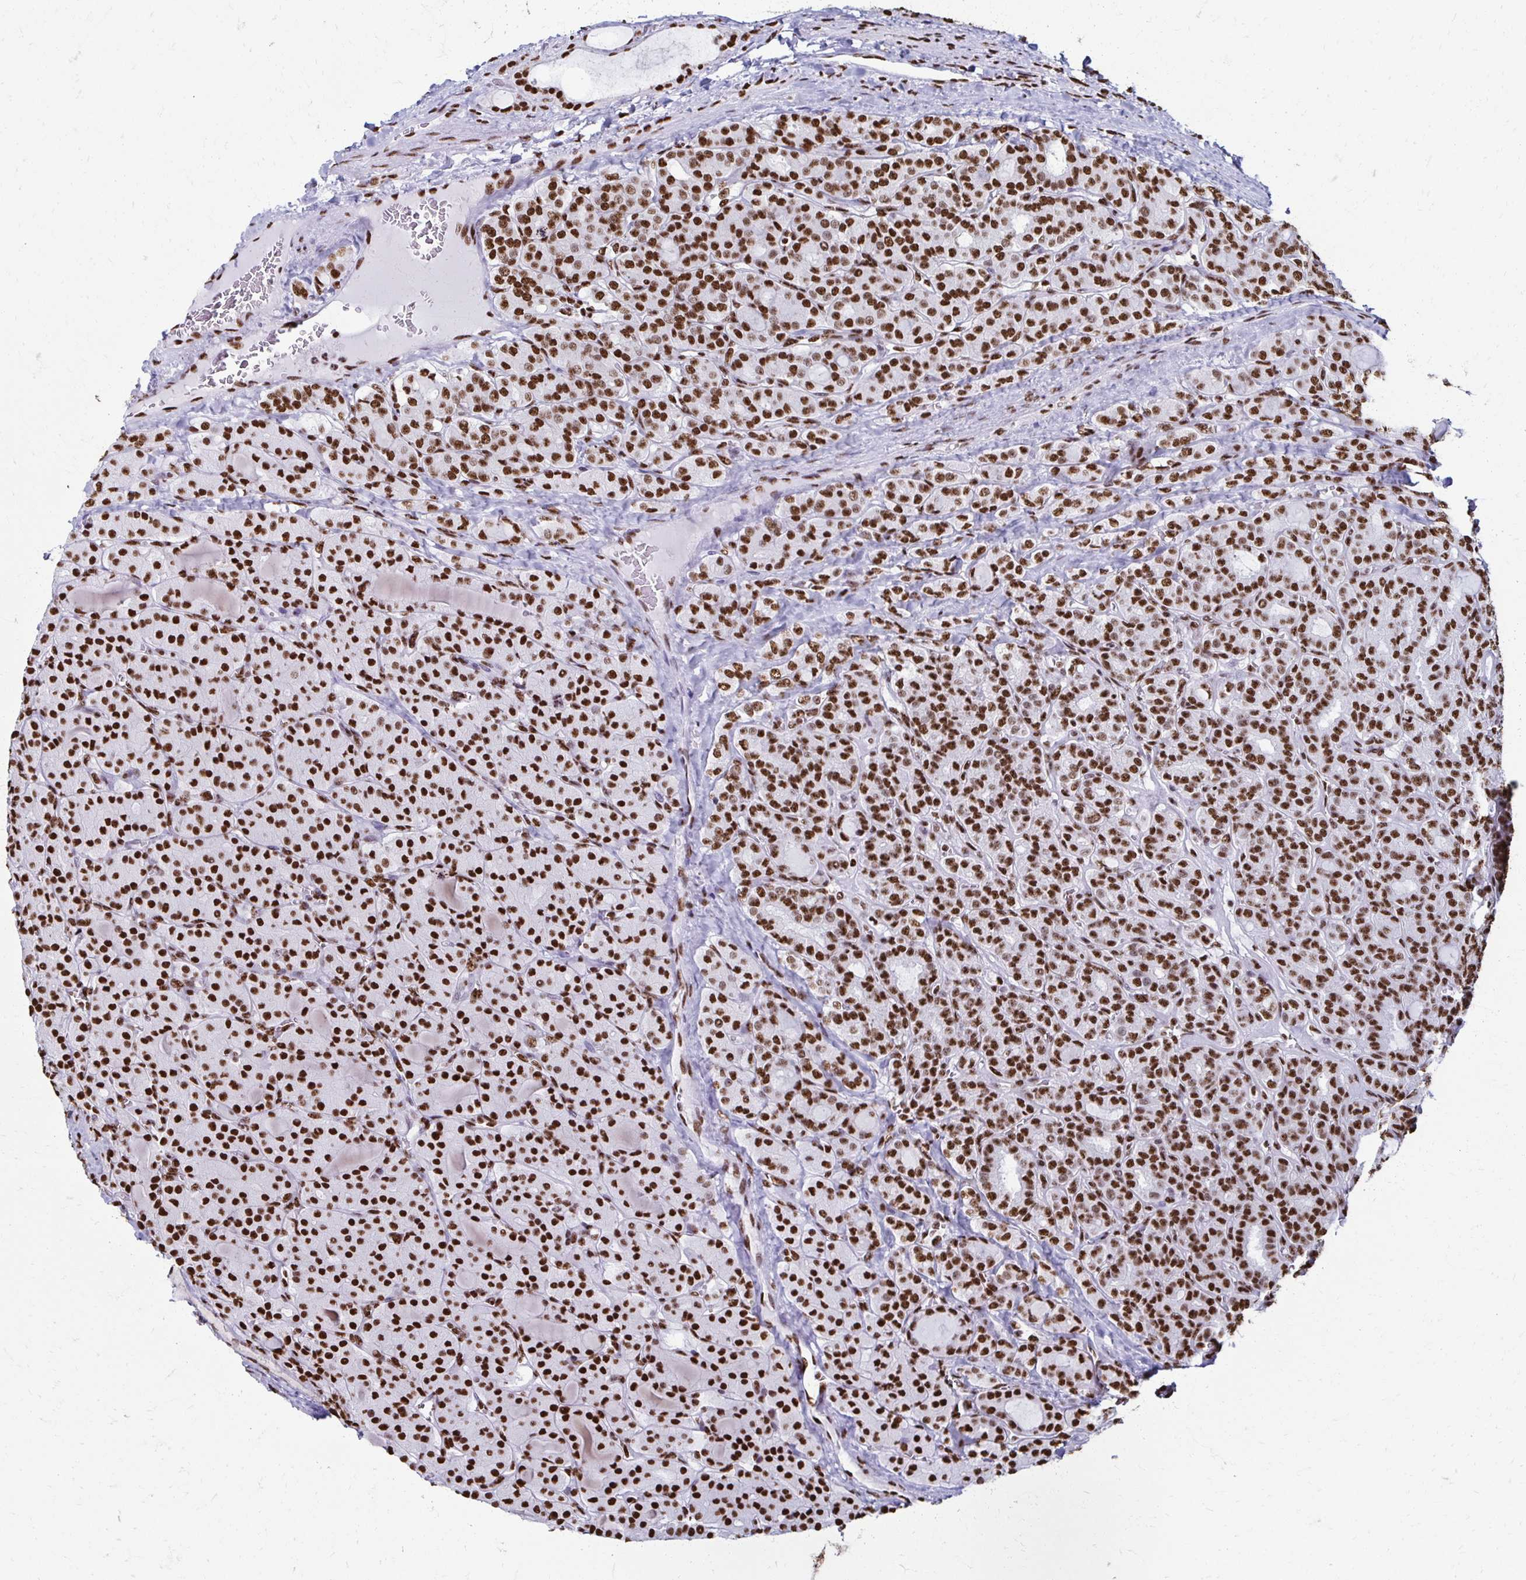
{"staining": {"intensity": "strong", "quantity": ">75%", "location": "nuclear"}, "tissue": "thyroid cancer", "cell_type": "Tumor cells", "image_type": "cancer", "snomed": [{"axis": "morphology", "description": "Normal tissue, NOS"}, {"axis": "morphology", "description": "Follicular adenoma carcinoma, NOS"}, {"axis": "topography", "description": "Thyroid gland"}], "caption": "Follicular adenoma carcinoma (thyroid) tissue displays strong nuclear expression in about >75% of tumor cells, visualized by immunohistochemistry.", "gene": "NONO", "patient": {"sex": "female", "age": 31}}